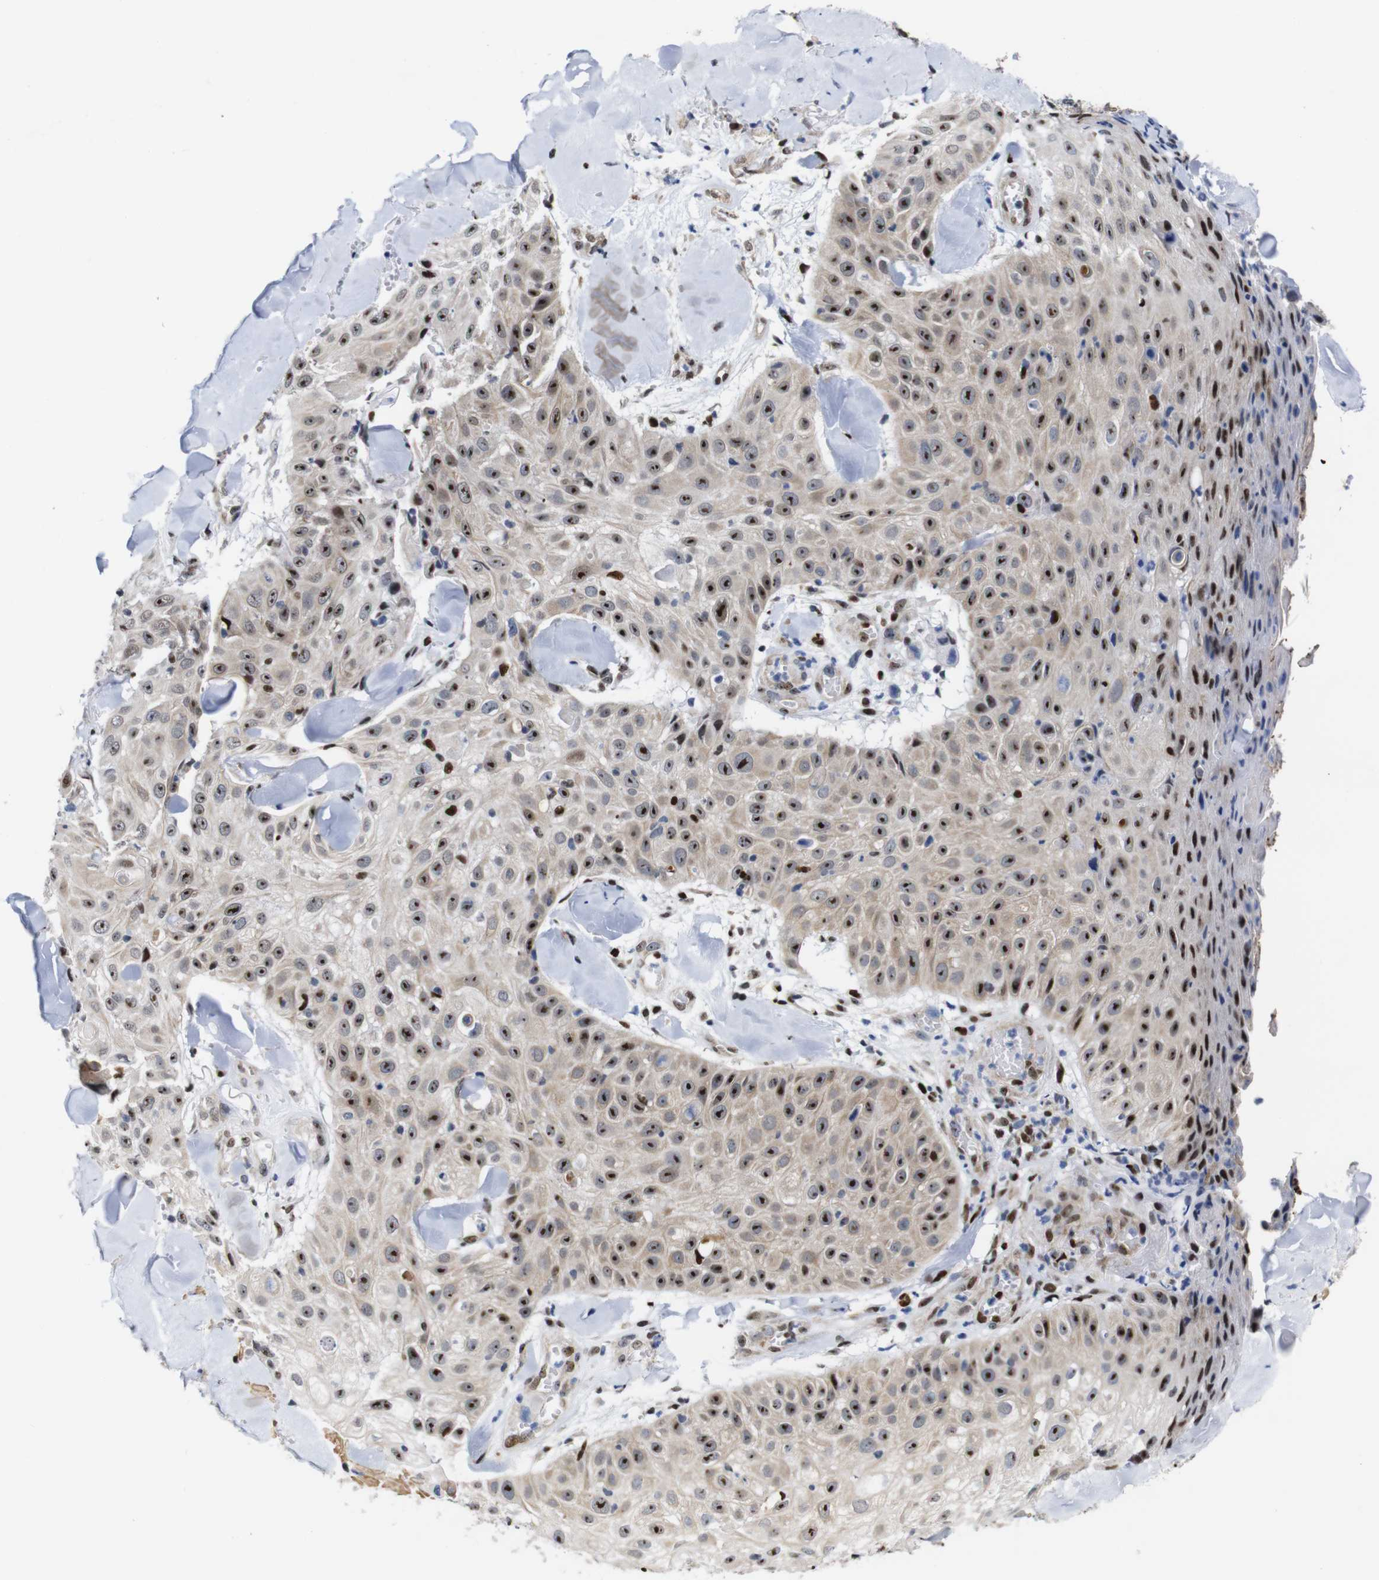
{"staining": {"intensity": "strong", "quantity": "25%-75%", "location": "cytoplasmic/membranous,nuclear"}, "tissue": "skin cancer", "cell_type": "Tumor cells", "image_type": "cancer", "snomed": [{"axis": "morphology", "description": "Squamous cell carcinoma, NOS"}, {"axis": "topography", "description": "Skin"}], "caption": "Immunohistochemistry (IHC) image of neoplastic tissue: squamous cell carcinoma (skin) stained using IHC reveals high levels of strong protein expression localized specifically in the cytoplasmic/membranous and nuclear of tumor cells, appearing as a cytoplasmic/membranous and nuclear brown color.", "gene": "GATA6", "patient": {"sex": "male", "age": 86}}